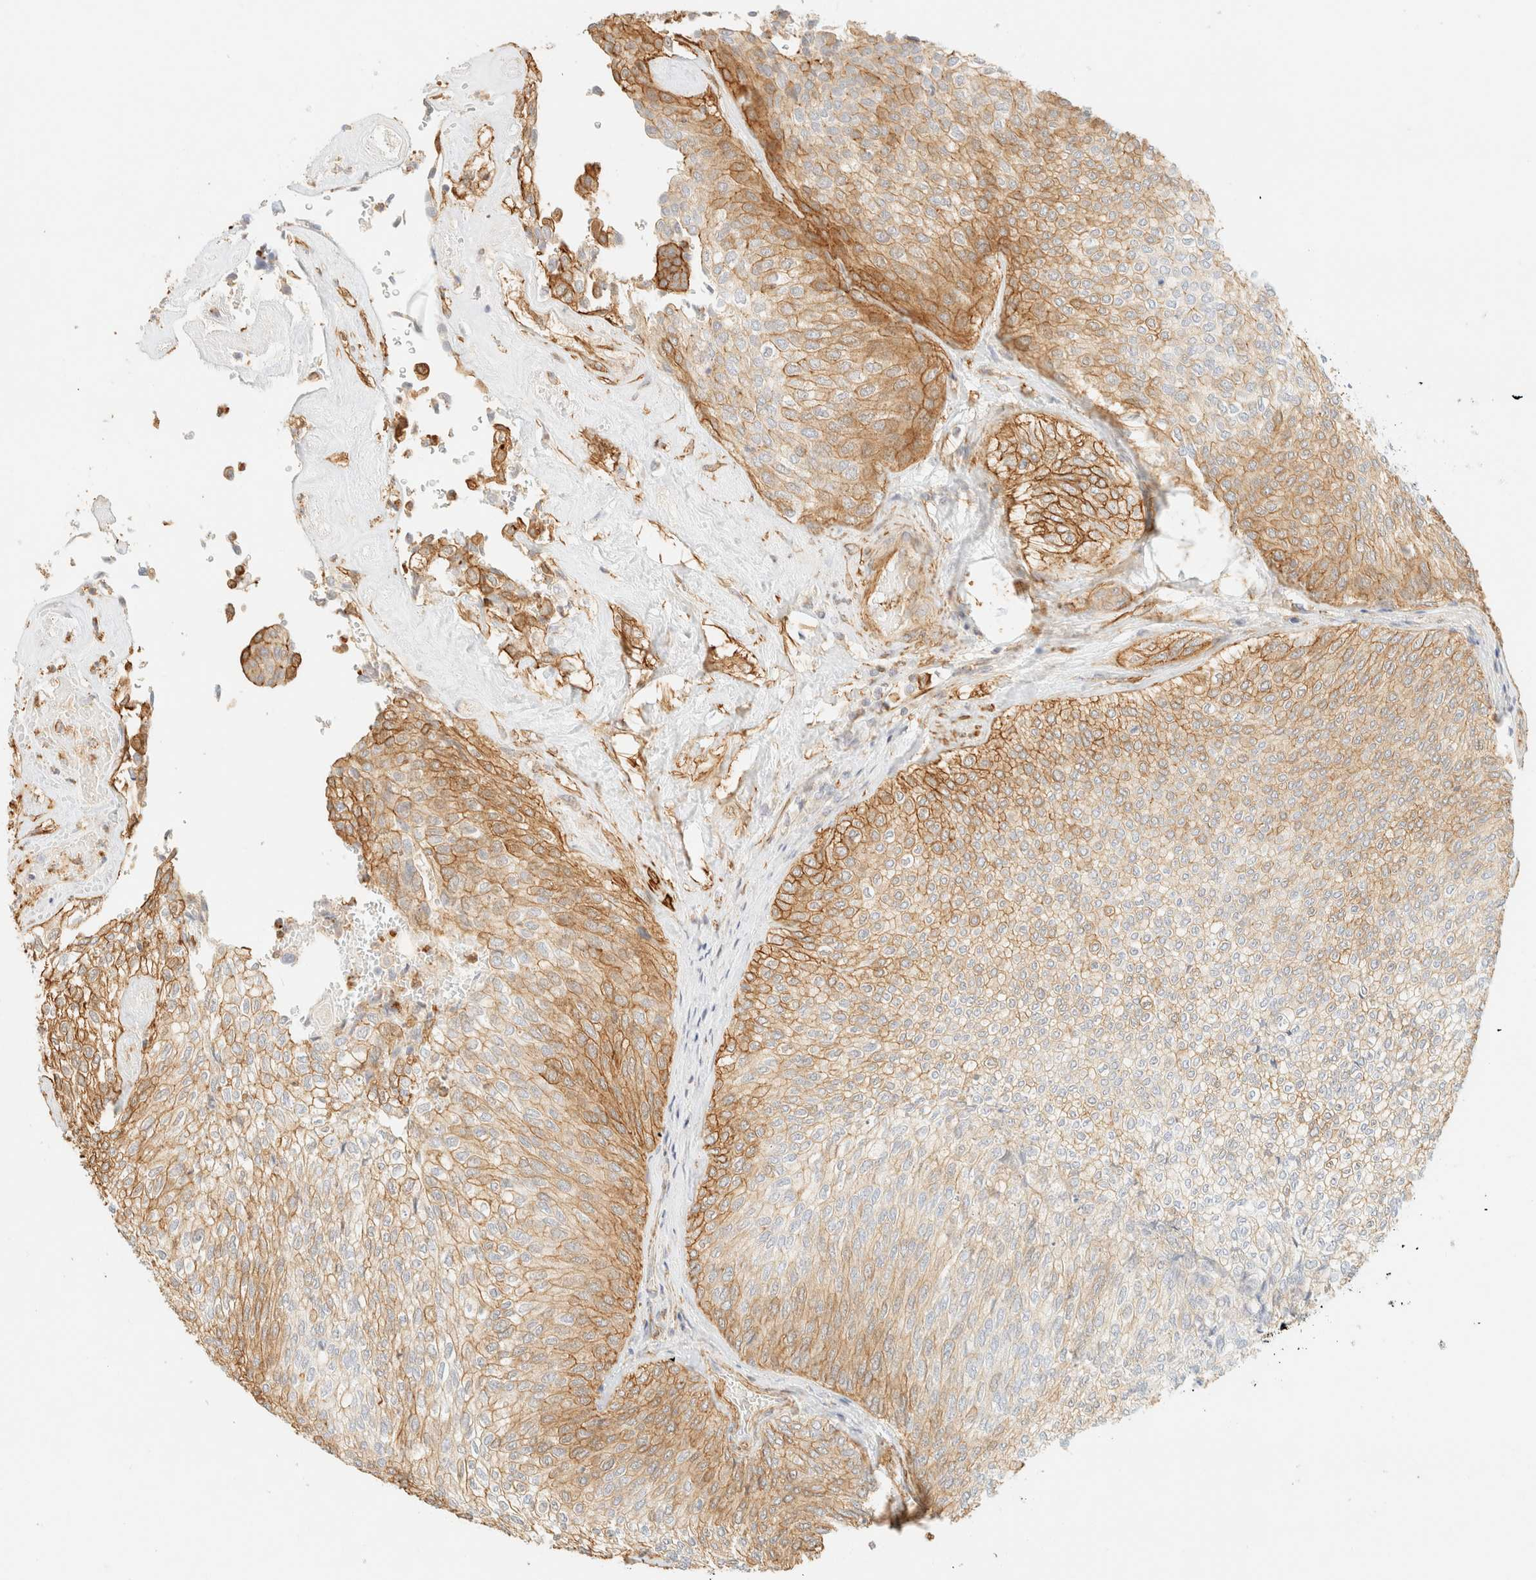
{"staining": {"intensity": "moderate", "quantity": "25%-75%", "location": "cytoplasmic/membranous"}, "tissue": "urothelial cancer", "cell_type": "Tumor cells", "image_type": "cancer", "snomed": [{"axis": "morphology", "description": "Urothelial carcinoma, Low grade"}, {"axis": "topography", "description": "Urinary bladder"}], "caption": "Urothelial cancer was stained to show a protein in brown. There is medium levels of moderate cytoplasmic/membranous positivity in about 25%-75% of tumor cells.", "gene": "OTOP2", "patient": {"sex": "female", "age": 79}}